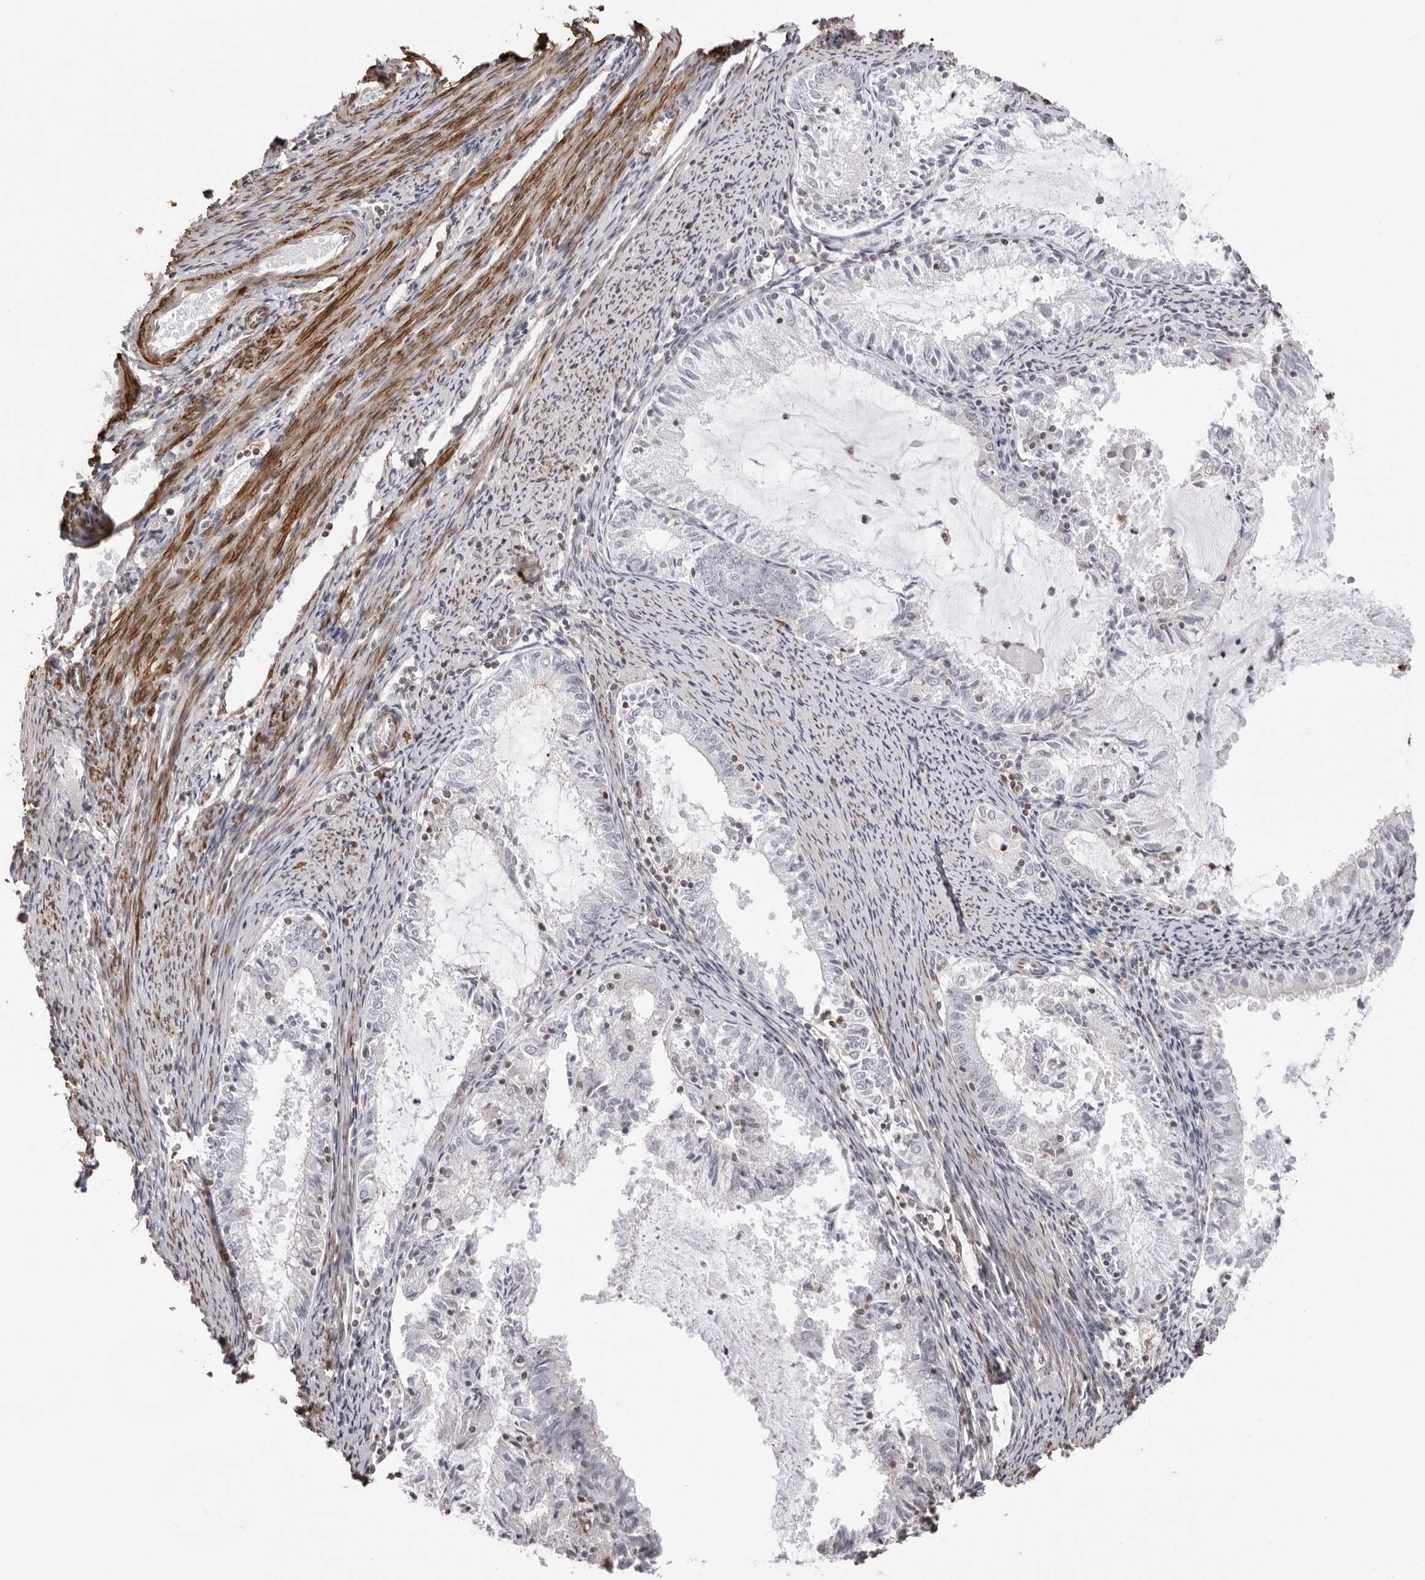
{"staining": {"intensity": "negative", "quantity": "none", "location": "none"}, "tissue": "endometrial cancer", "cell_type": "Tumor cells", "image_type": "cancer", "snomed": [{"axis": "morphology", "description": "Adenocarcinoma, NOS"}, {"axis": "topography", "description": "Endometrium"}], "caption": "Human adenocarcinoma (endometrial) stained for a protein using immunohistochemistry reveals no positivity in tumor cells.", "gene": "UNK", "patient": {"sex": "female", "age": 57}}